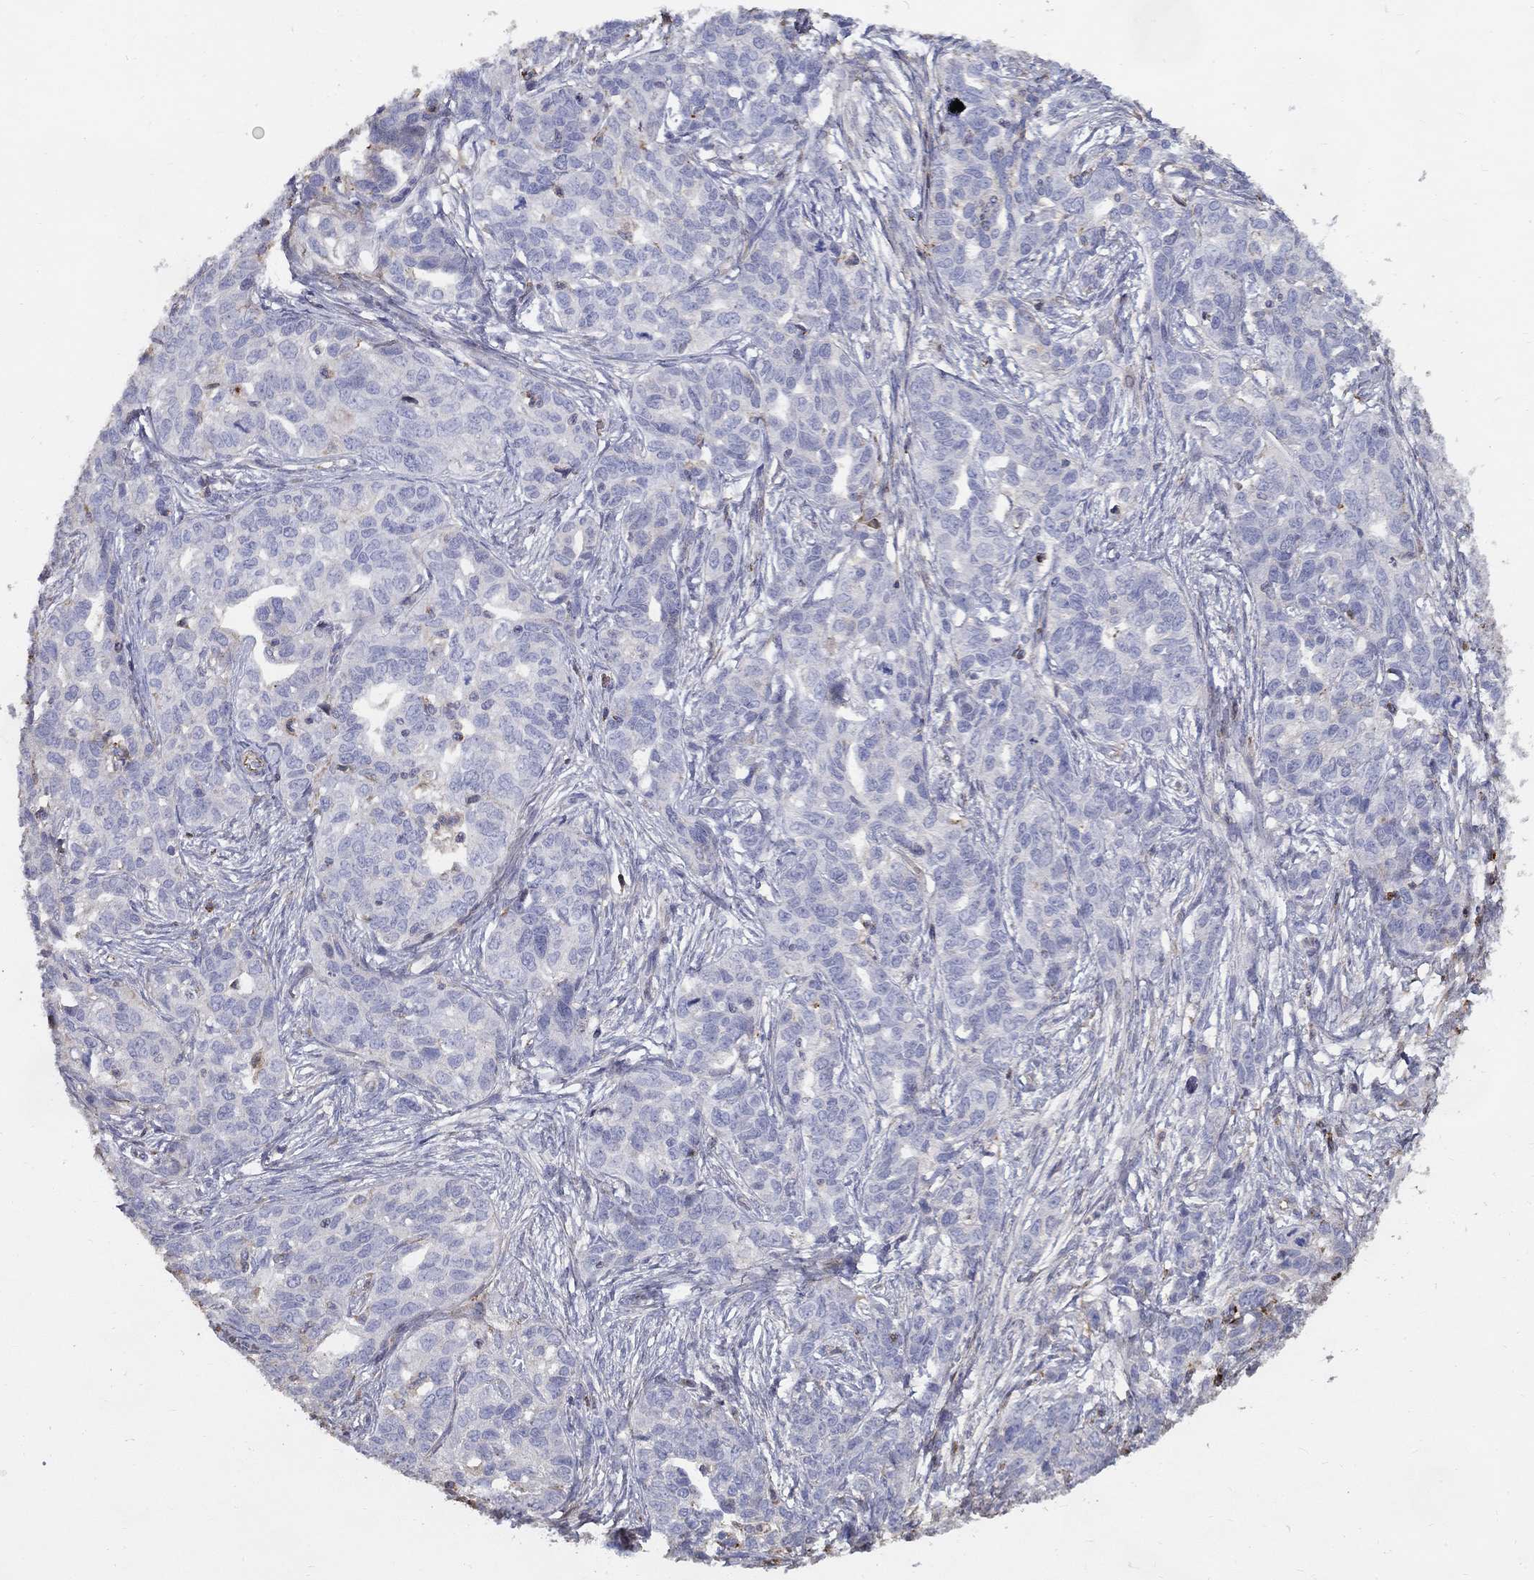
{"staining": {"intensity": "negative", "quantity": "none", "location": "none"}, "tissue": "ovarian cancer", "cell_type": "Tumor cells", "image_type": "cancer", "snomed": [{"axis": "morphology", "description": "Cystadenocarcinoma, serous, NOS"}, {"axis": "topography", "description": "Ovary"}], "caption": "Photomicrograph shows no protein staining in tumor cells of ovarian cancer tissue. The staining was performed using DAB (3,3'-diaminobenzidine) to visualize the protein expression in brown, while the nuclei were stained in blue with hematoxylin (Magnification: 20x).", "gene": "NPHP1", "patient": {"sex": "female", "age": 71}}